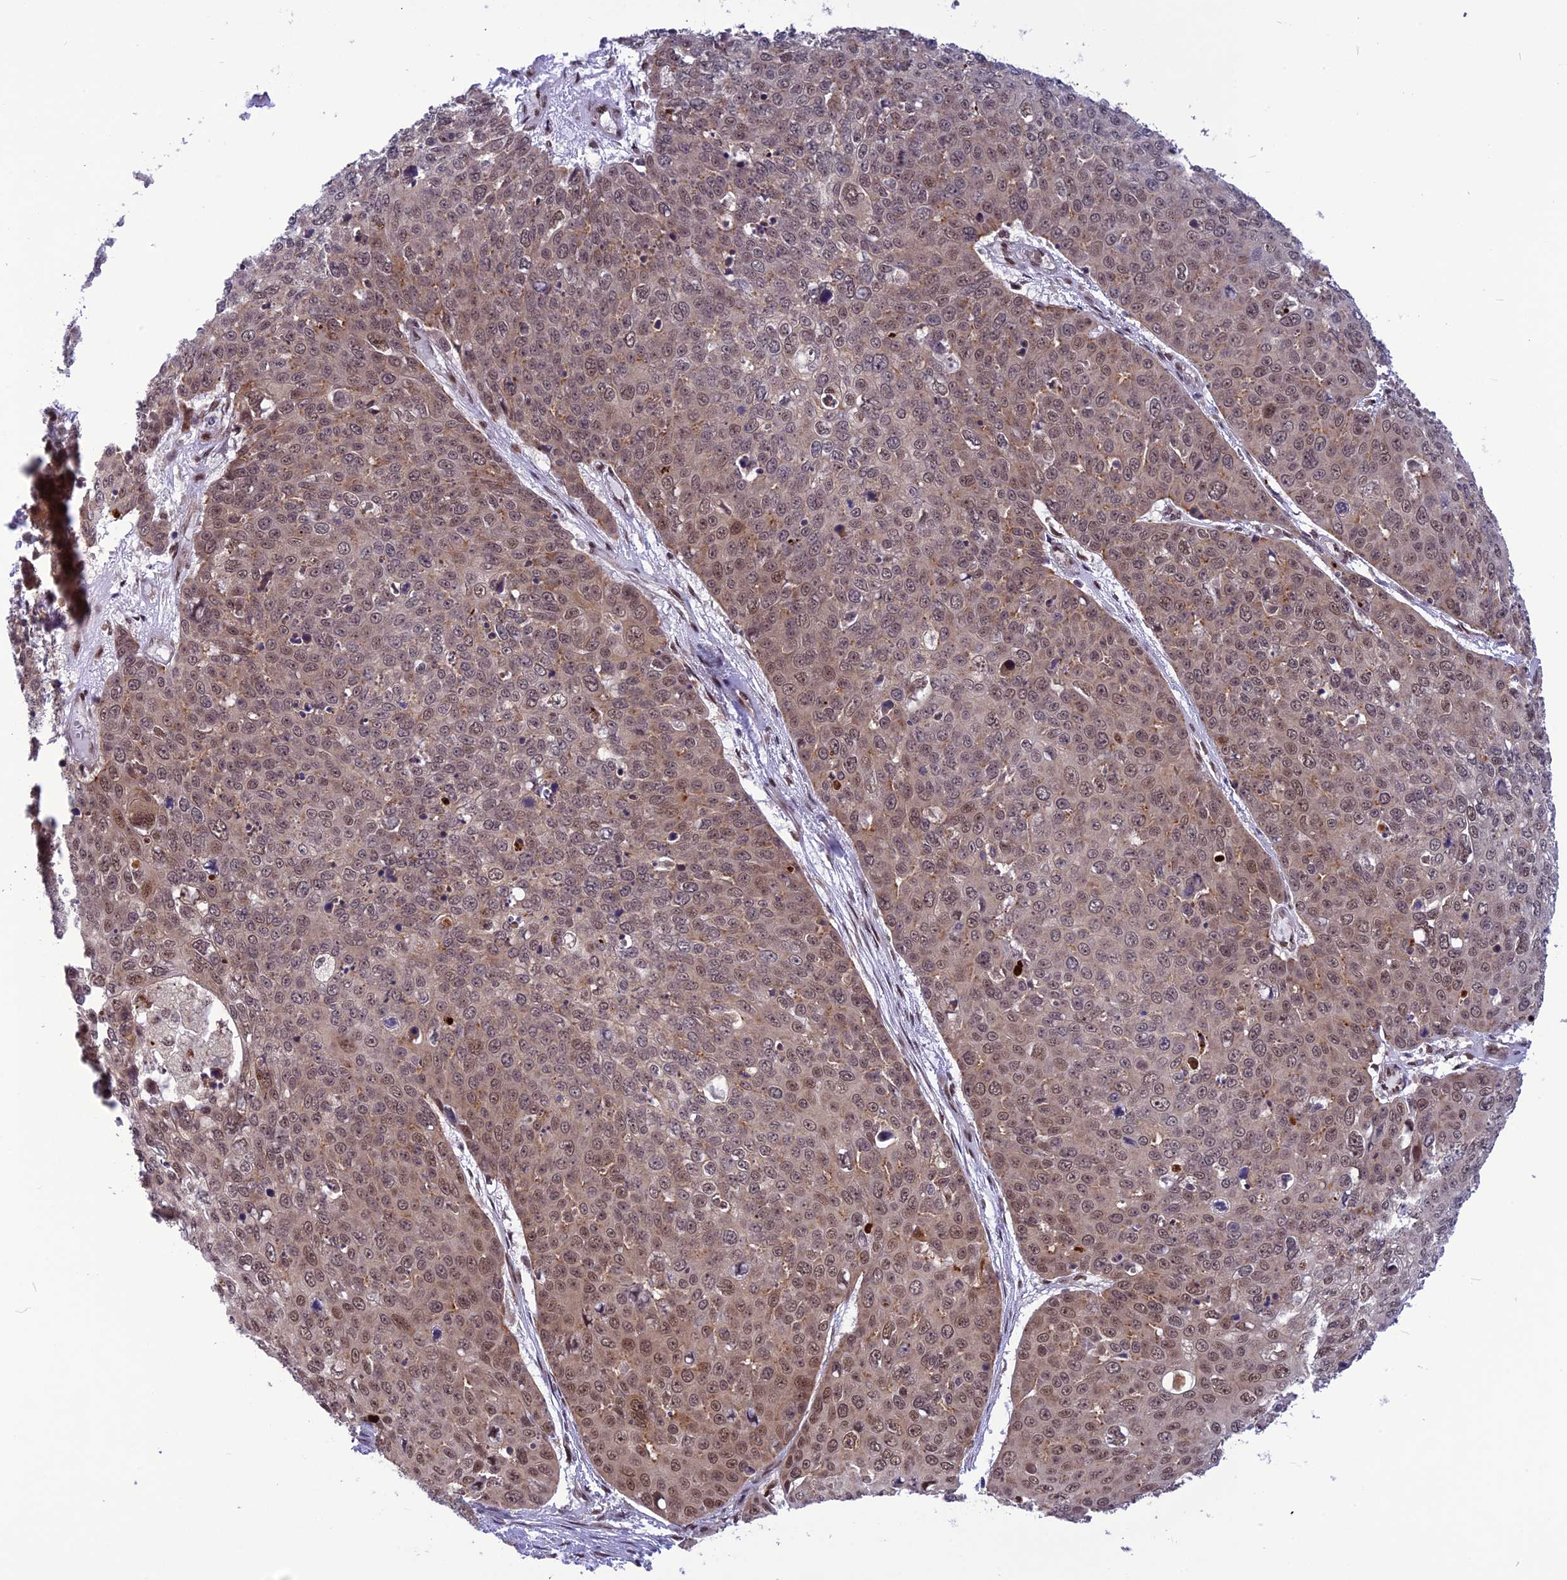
{"staining": {"intensity": "moderate", "quantity": "25%-75%", "location": "nuclear"}, "tissue": "skin cancer", "cell_type": "Tumor cells", "image_type": "cancer", "snomed": [{"axis": "morphology", "description": "Squamous cell carcinoma, NOS"}, {"axis": "topography", "description": "Skin"}], "caption": "The photomicrograph exhibits a brown stain indicating the presence of a protein in the nuclear of tumor cells in skin squamous cell carcinoma. The staining was performed using DAB (3,3'-diaminobenzidine), with brown indicating positive protein expression. Nuclei are stained blue with hematoxylin.", "gene": "RTRAF", "patient": {"sex": "male", "age": 71}}